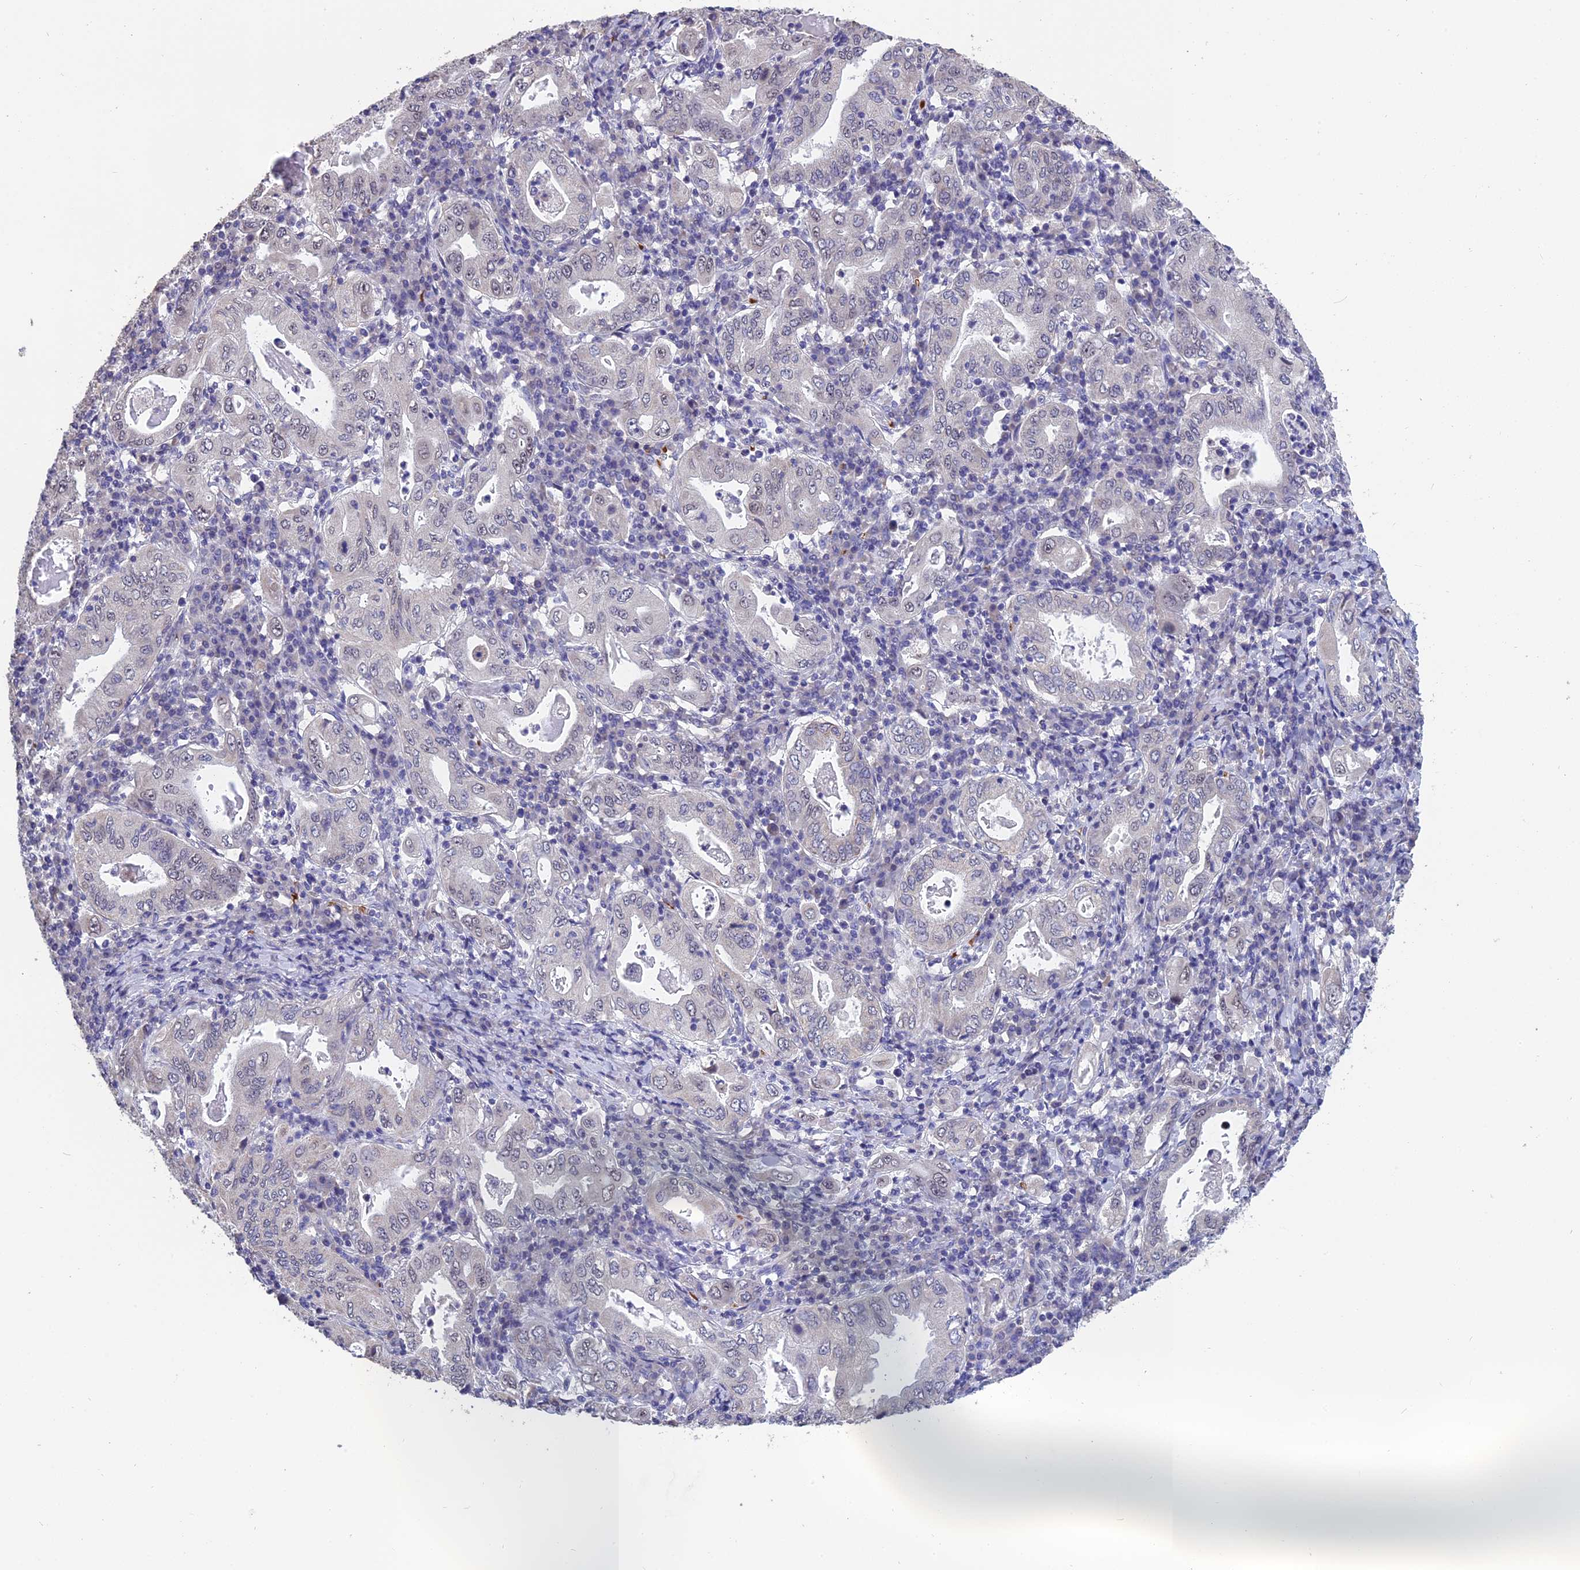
{"staining": {"intensity": "weak", "quantity": "<25%", "location": "nuclear"}, "tissue": "stomach cancer", "cell_type": "Tumor cells", "image_type": "cancer", "snomed": [{"axis": "morphology", "description": "Normal tissue, NOS"}, {"axis": "morphology", "description": "Adenocarcinoma, NOS"}, {"axis": "topography", "description": "Esophagus"}, {"axis": "topography", "description": "Stomach, upper"}, {"axis": "topography", "description": "Peripheral nerve tissue"}], "caption": "Human stomach adenocarcinoma stained for a protein using immunohistochemistry (IHC) exhibits no expression in tumor cells.", "gene": "KNOP1", "patient": {"sex": "male", "age": 62}}